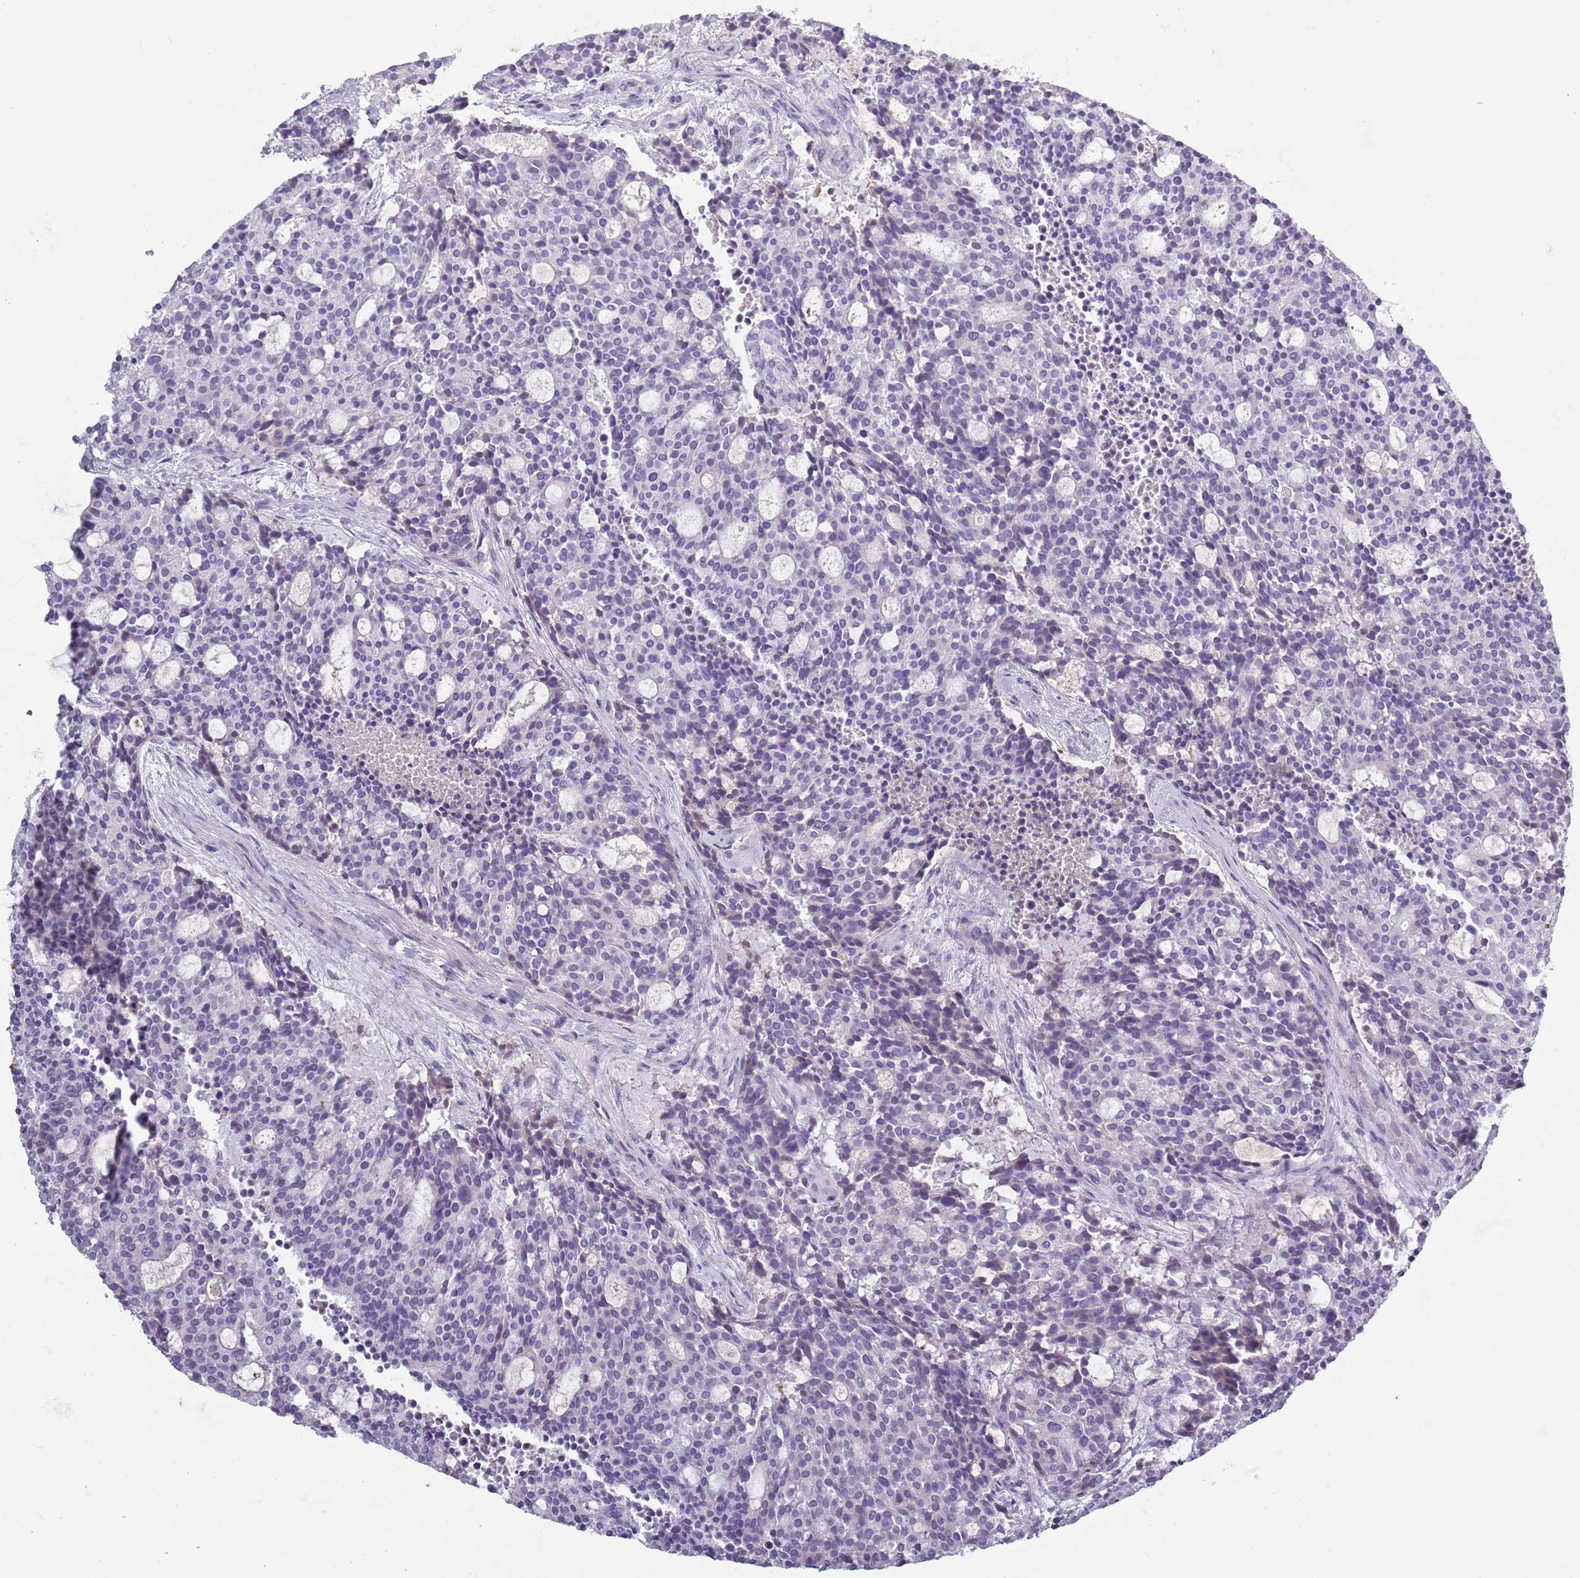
{"staining": {"intensity": "negative", "quantity": "none", "location": "none"}, "tissue": "carcinoid", "cell_type": "Tumor cells", "image_type": "cancer", "snomed": [{"axis": "morphology", "description": "Carcinoid, malignant, NOS"}, {"axis": "topography", "description": "Pancreas"}], "caption": "Tumor cells show no significant protein positivity in carcinoid.", "gene": "TNFRSF6B", "patient": {"sex": "female", "age": 54}}